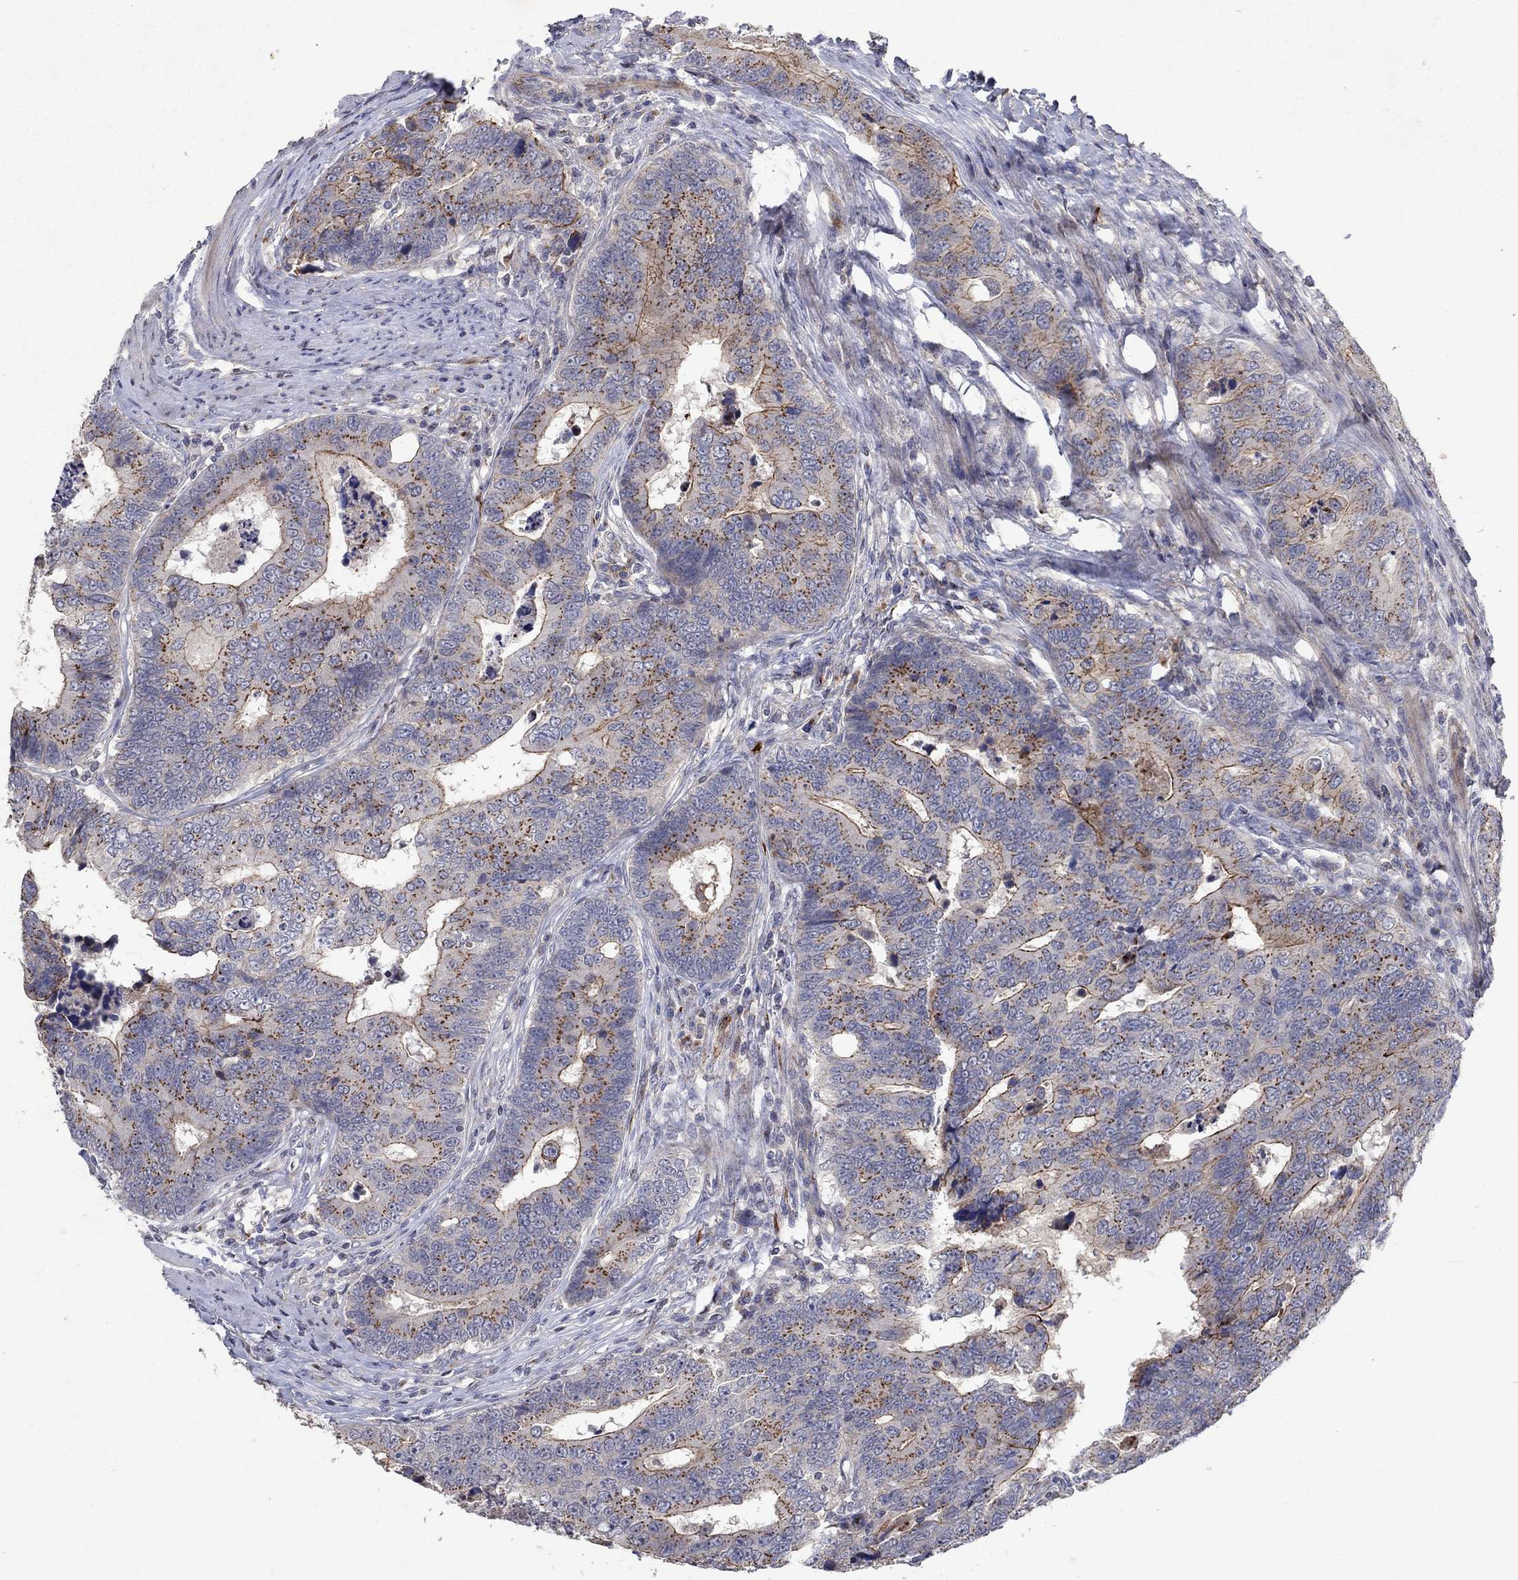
{"staining": {"intensity": "strong", "quantity": "25%-75%", "location": "cytoplasmic/membranous"}, "tissue": "colorectal cancer", "cell_type": "Tumor cells", "image_type": "cancer", "snomed": [{"axis": "morphology", "description": "Adenocarcinoma, NOS"}, {"axis": "topography", "description": "Colon"}], "caption": "Immunohistochemical staining of colorectal cancer (adenocarcinoma) shows high levels of strong cytoplasmic/membranous protein expression in about 25%-75% of tumor cells. (DAB (3,3'-diaminobenzidine) = brown stain, brightfield microscopy at high magnification).", "gene": "FRG1", "patient": {"sex": "female", "age": 72}}